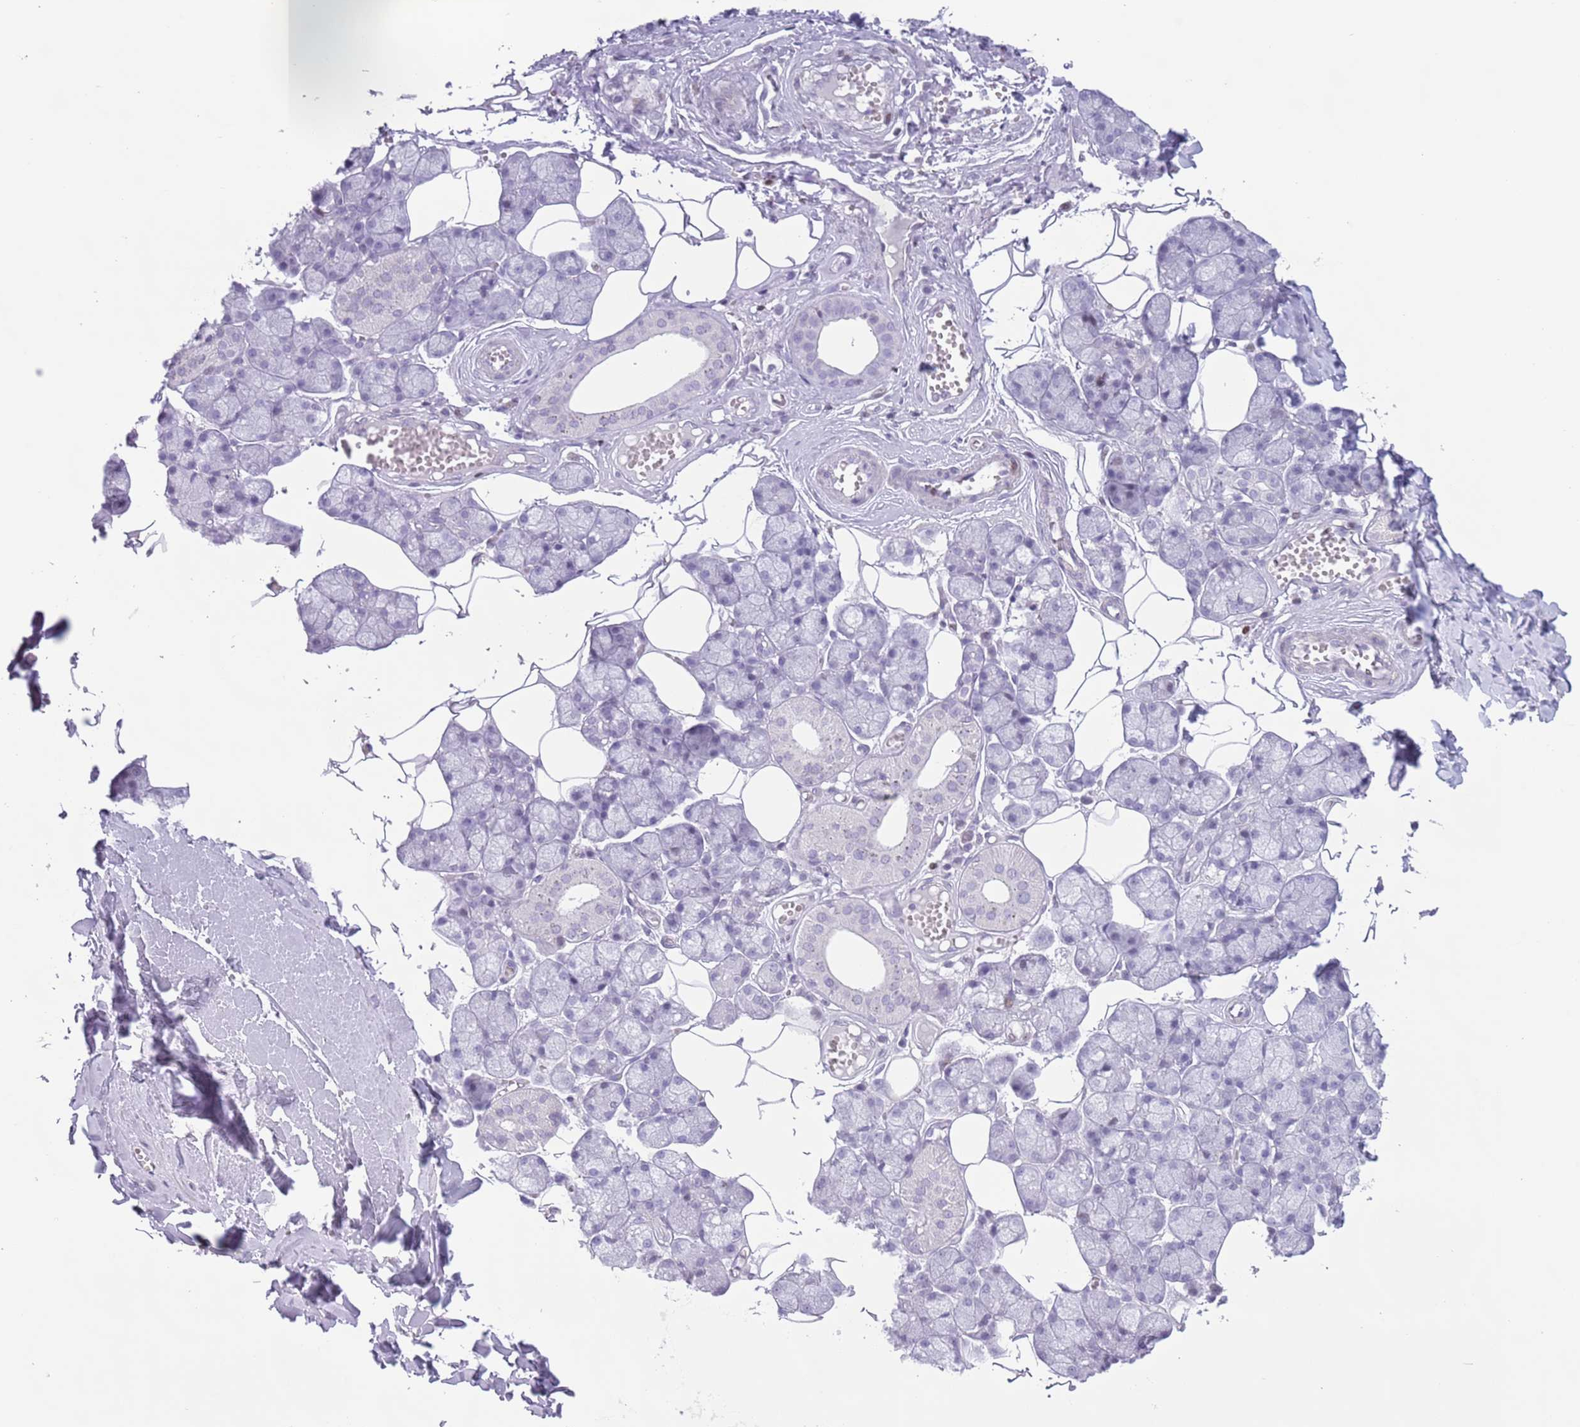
{"staining": {"intensity": "negative", "quantity": "none", "location": "none"}, "tissue": "salivary gland", "cell_type": "Glandular cells", "image_type": "normal", "snomed": [{"axis": "morphology", "description": "Normal tissue, NOS"}, {"axis": "topography", "description": "Salivary gland"}], "caption": "Salivary gland stained for a protein using IHC demonstrates no positivity glandular cells.", "gene": "MFSD10", "patient": {"sex": "male", "age": 62}}